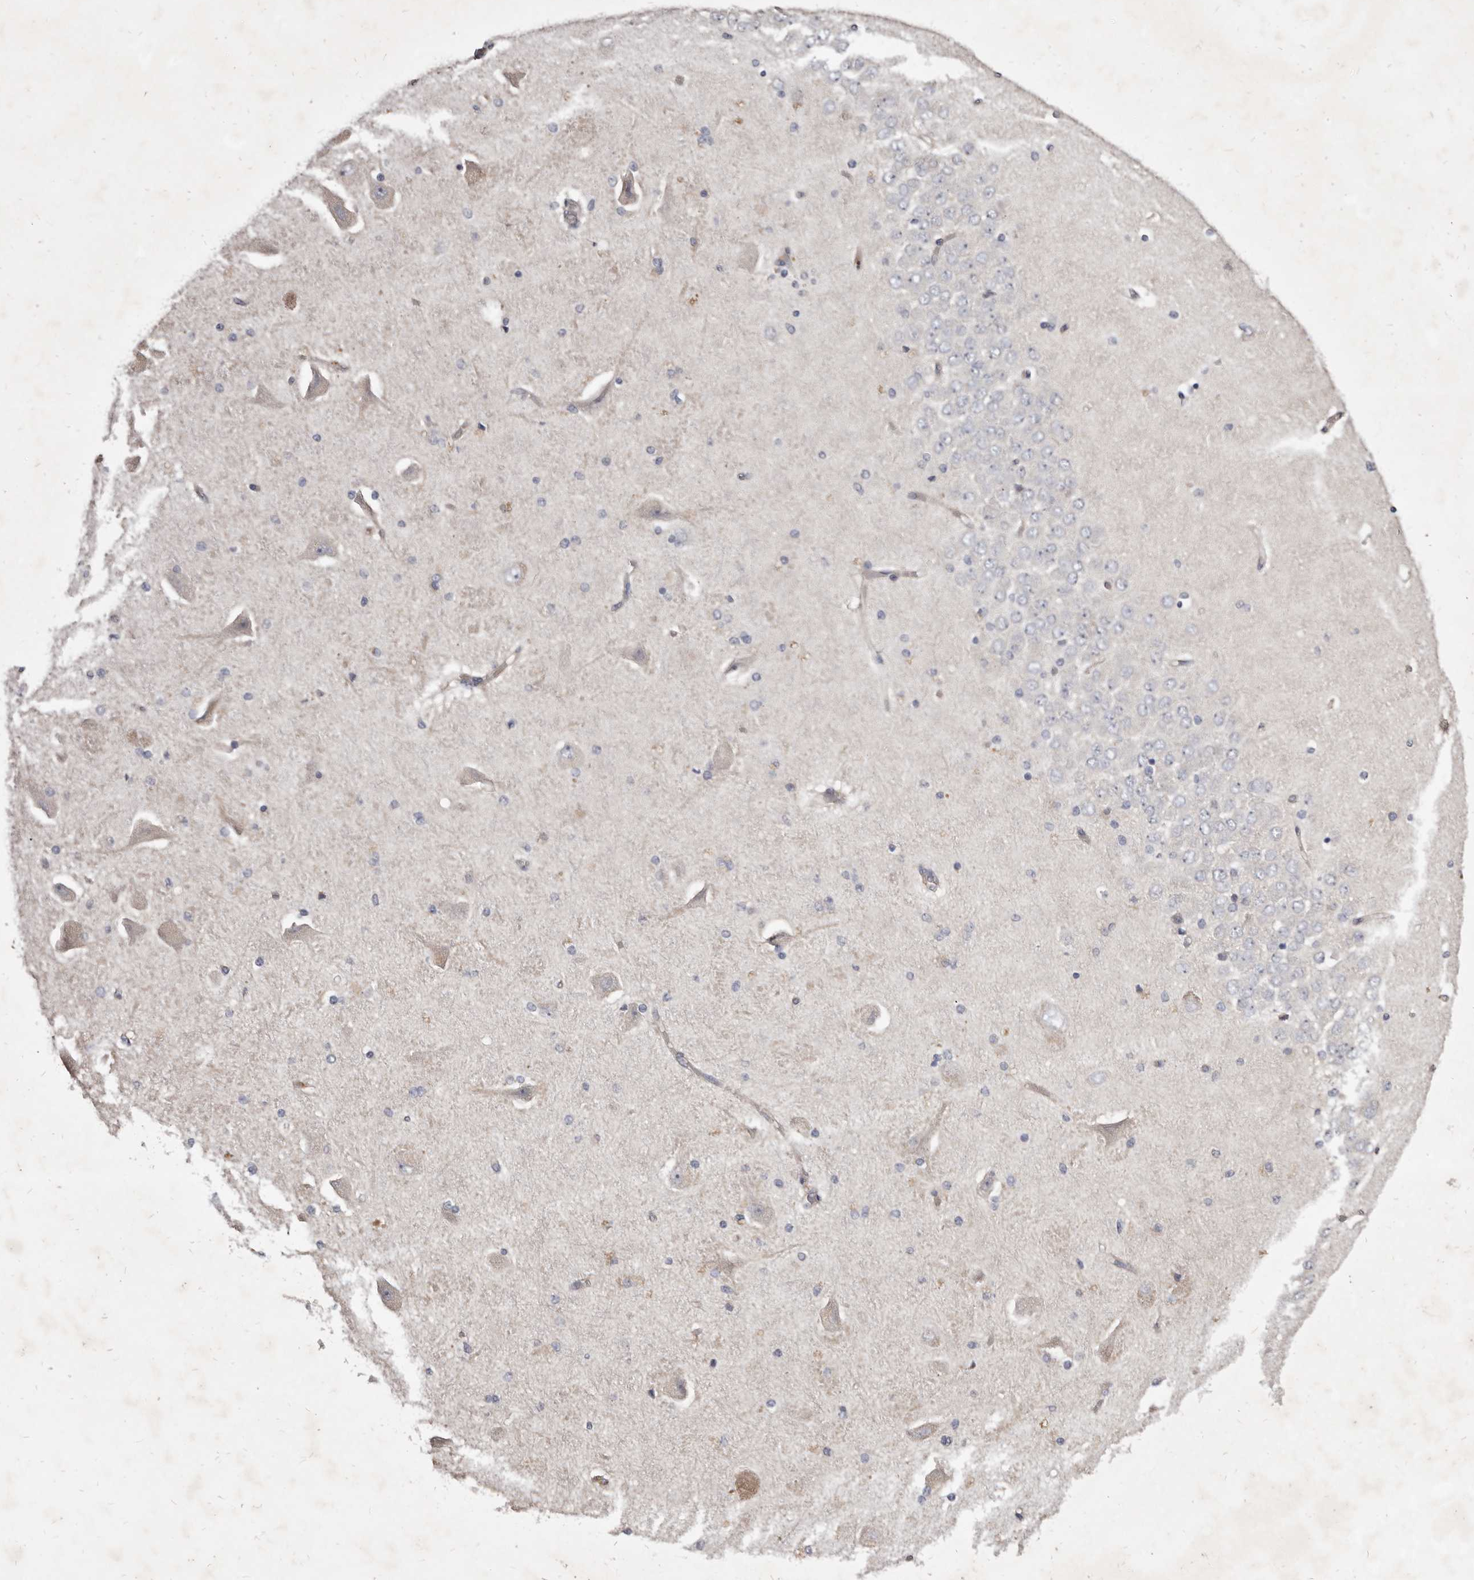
{"staining": {"intensity": "negative", "quantity": "none", "location": "none"}, "tissue": "hippocampus", "cell_type": "Glial cells", "image_type": "normal", "snomed": [{"axis": "morphology", "description": "Normal tissue, NOS"}, {"axis": "topography", "description": "Hippocampus"}], "caption": "This is an IHC histopathology image of normal human hippocampus. There is no positivity in glial cells.", "gene": "FAS", "patient": {"sex": "female", "age": 54}}